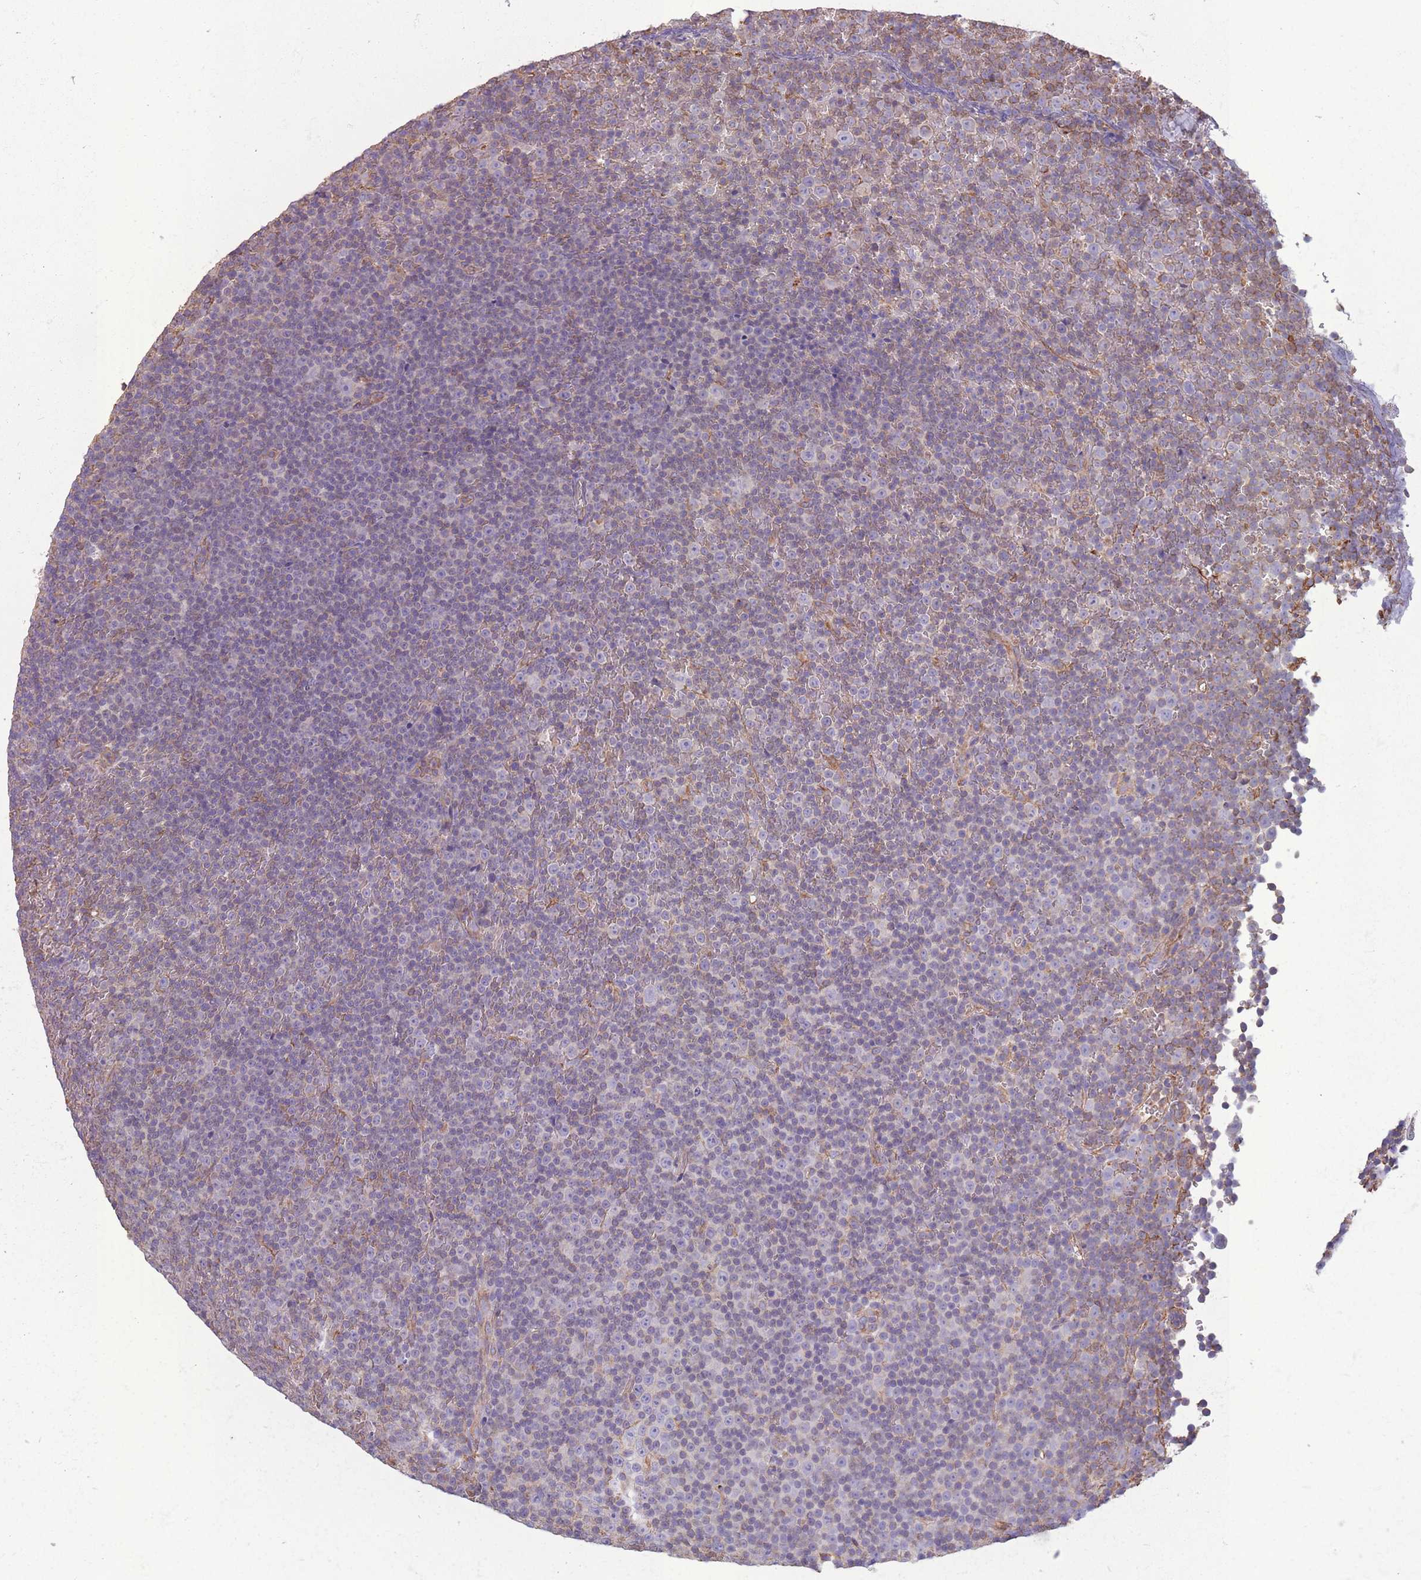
{"staining": {"intensity": "negative", "quantity": "none", "location": "none"}, "tissue": "lymphoma", "cell_type": "Tumor cells", "image_type": "cancer", "snomed": [{"axis": "morphology", "description": "Malignant lymphoma, non-Hodgkin's type, Low grade"}, {"axis": "topography", "description": "Lymph node"}], "caption": "Photomicrograph shows no protein expression in tumor cells of lymphoma tissue.", "gene": "ADD1", "patient": {"sex": "female", "age": 67}}